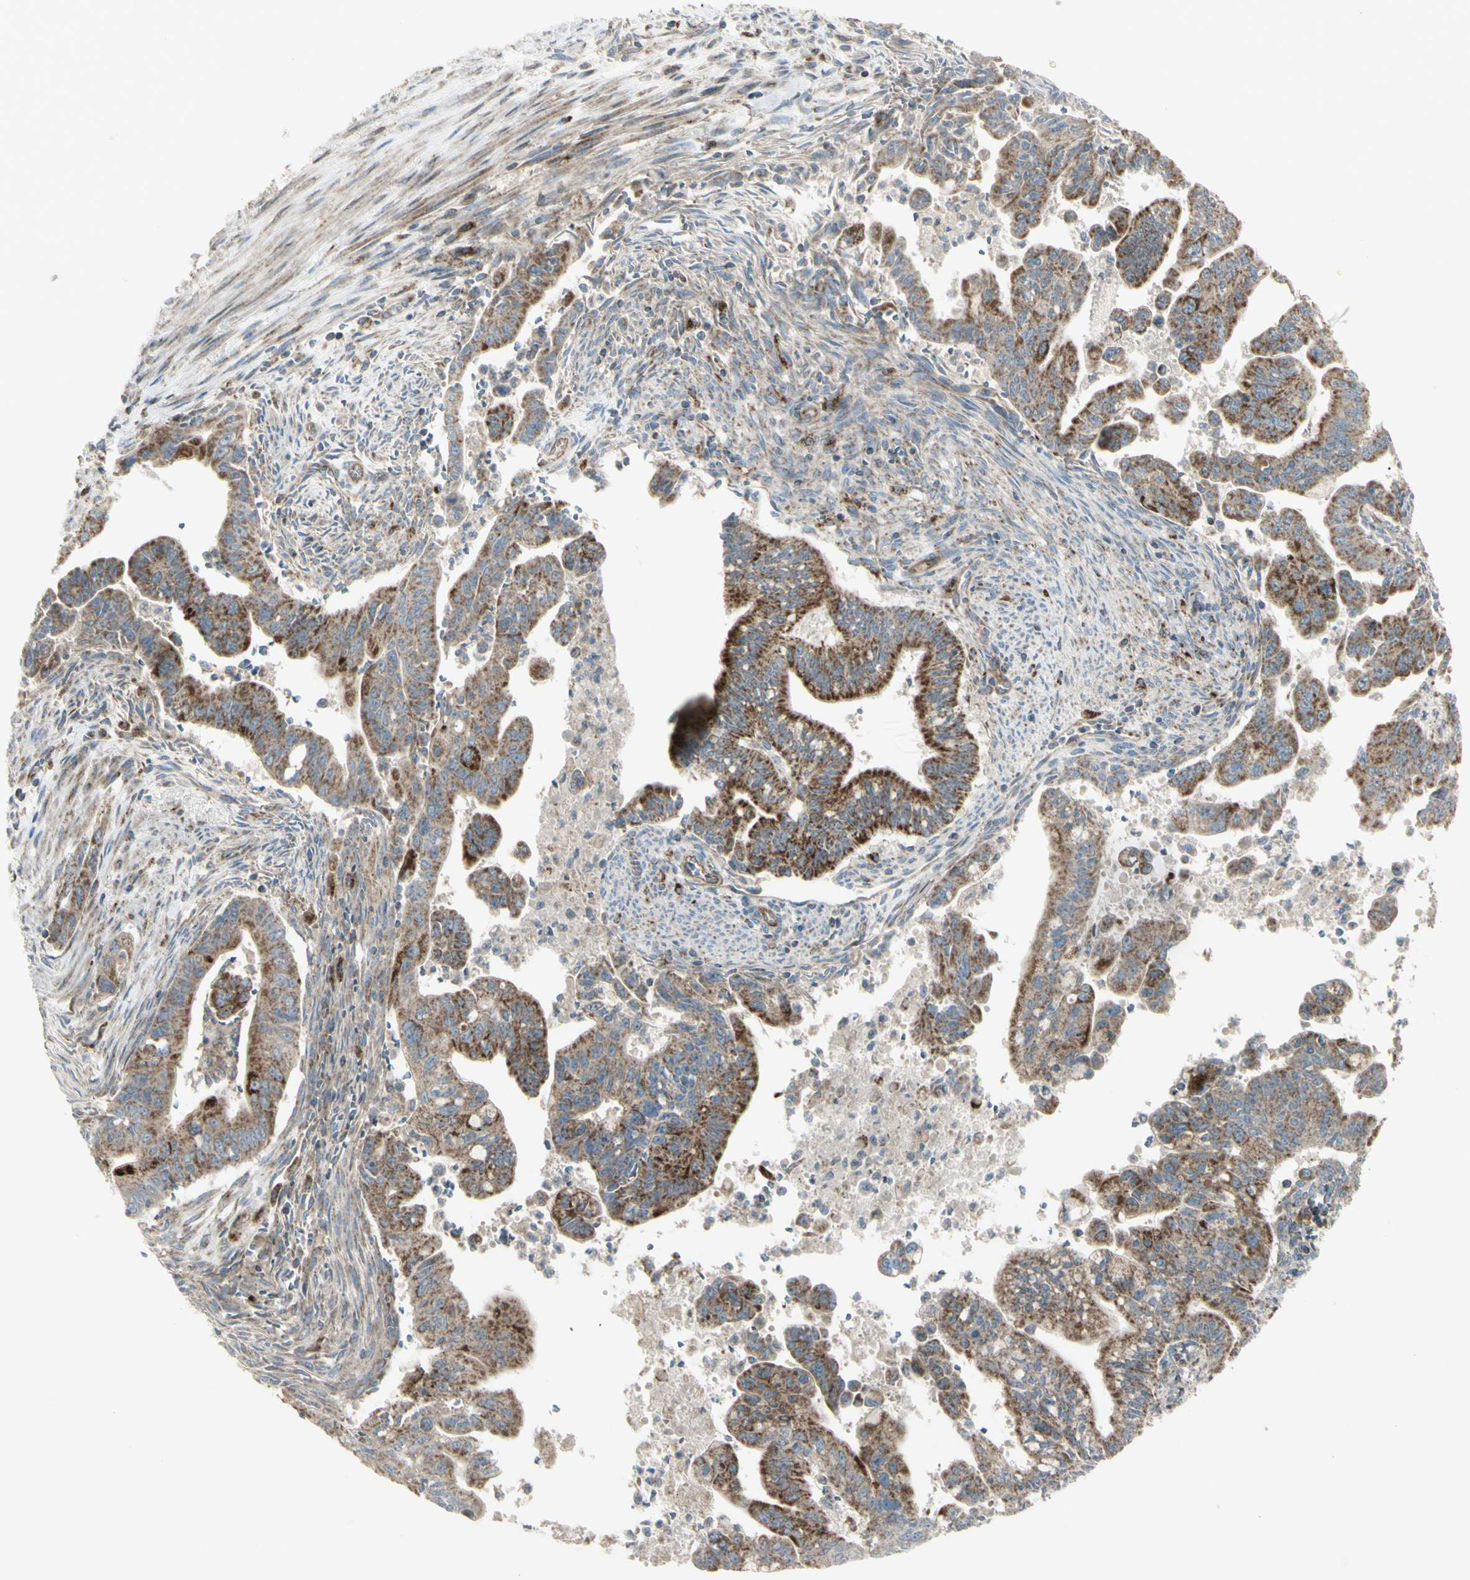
{"staining": {"intensity": "moderate", "quantity": ">75%", "location": "cytoplasmic/membranous"}, "tissue": "pancreatic cancer", "cell_type": "Tumor cells", "image_type": "cancer", "snomed": [{"axis": "morphology", "description": "Adenocarcinoma, NOS"}, {"axis": "topography", "description": "Pancreas"}], "caption": "Tumor cells demonstrate moderate cytoplasmic/membranous positivity in about >75% of cells in pancreatic cancer.", "gene": "CYB5R1", "patient": {"sex": "male", "age": 70}}